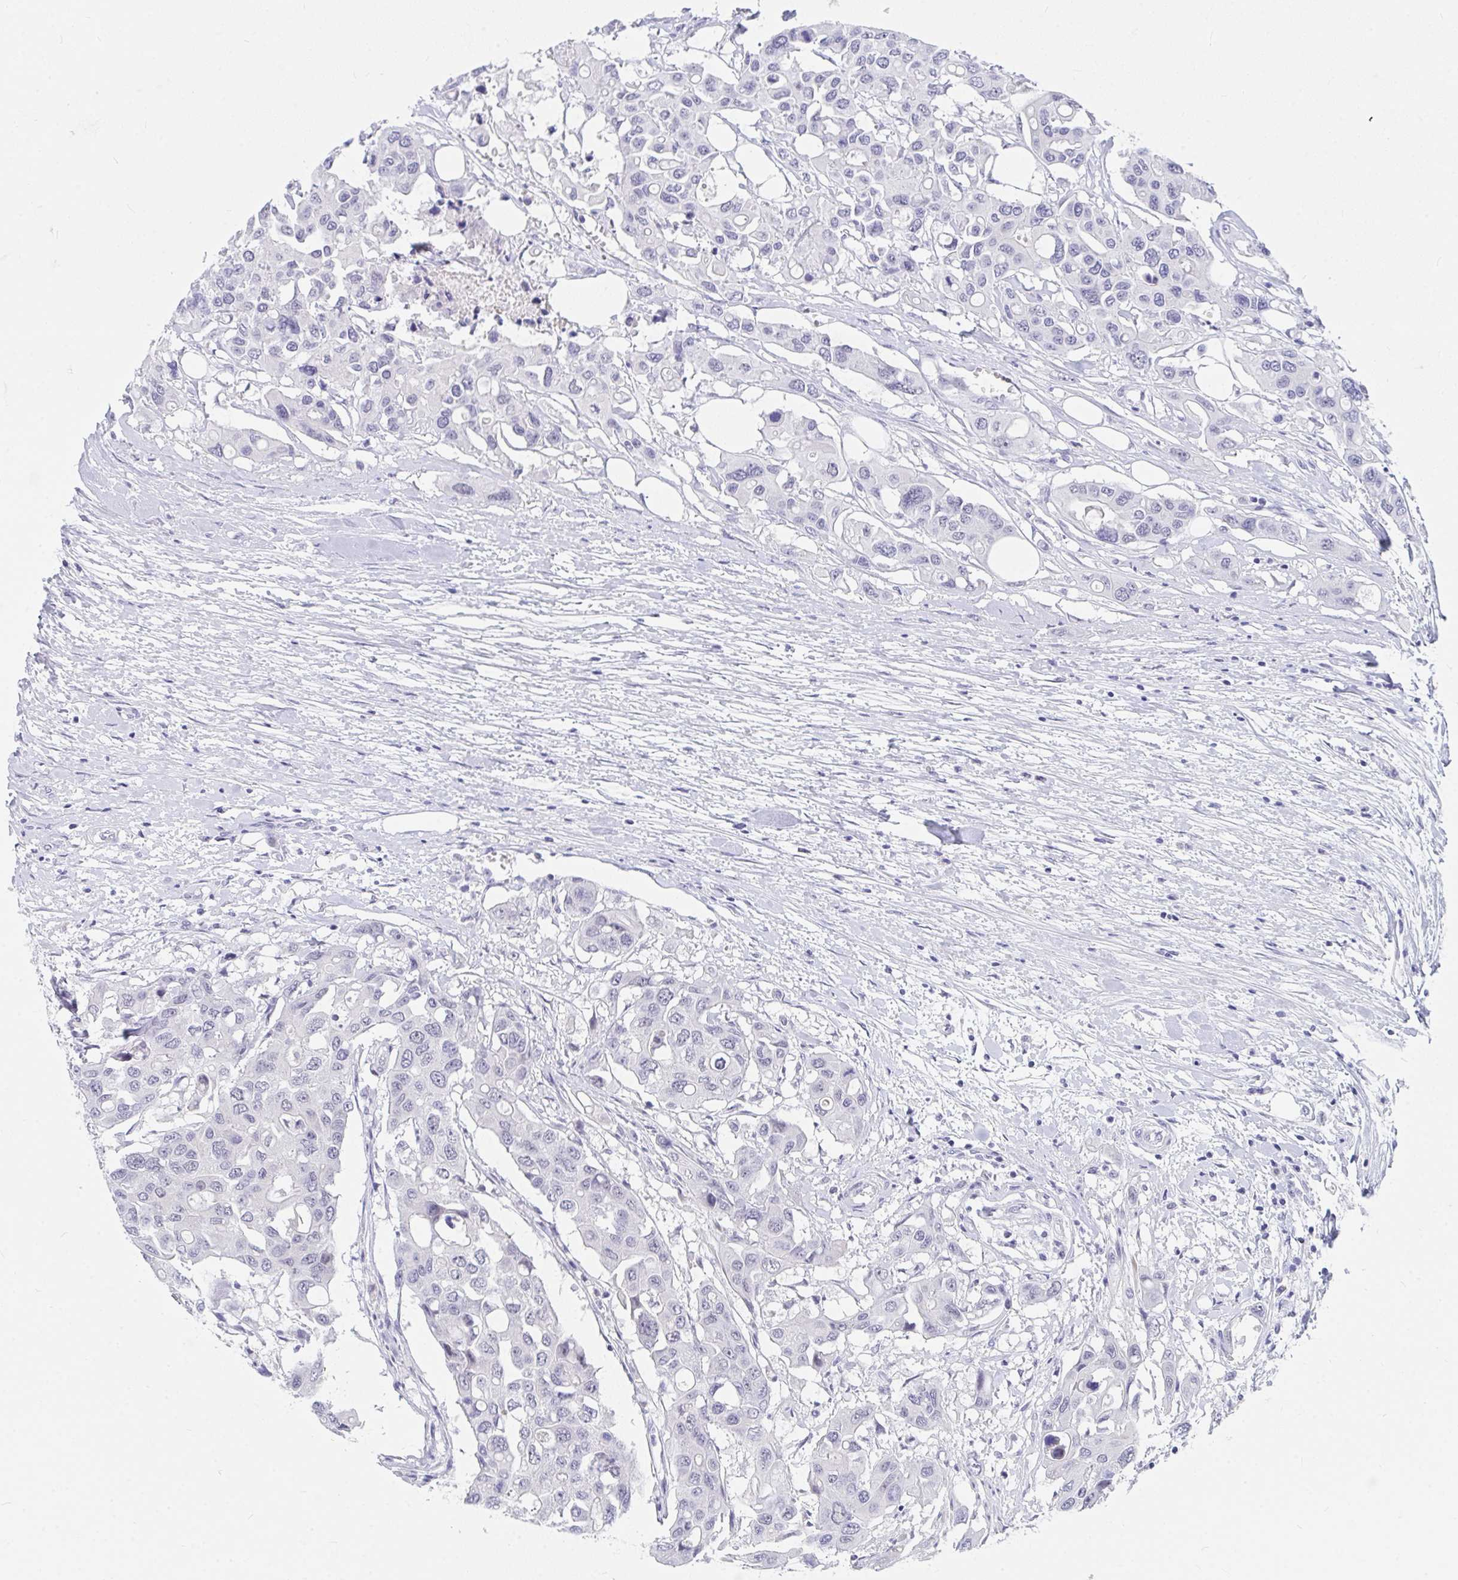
{"staining": {"intensity": "negative", "quantity": "none", "location": "none"}, "tissue": "colorectal cancer", "cell_type": "Tumor cells", "image_type": "cancer", "snomed": [{"axis": "morphology", "description": "Adenocarcinoma, NOS"}, {"axis": "topography", "description": "Colon"}], "caption": "Colorectal cancer stained for a protein using immunohistochemistry (IHC) demonstrates no staining tumor cells.", "gene": "DAOA", "patient": {"sex": "male", "age": 77}}